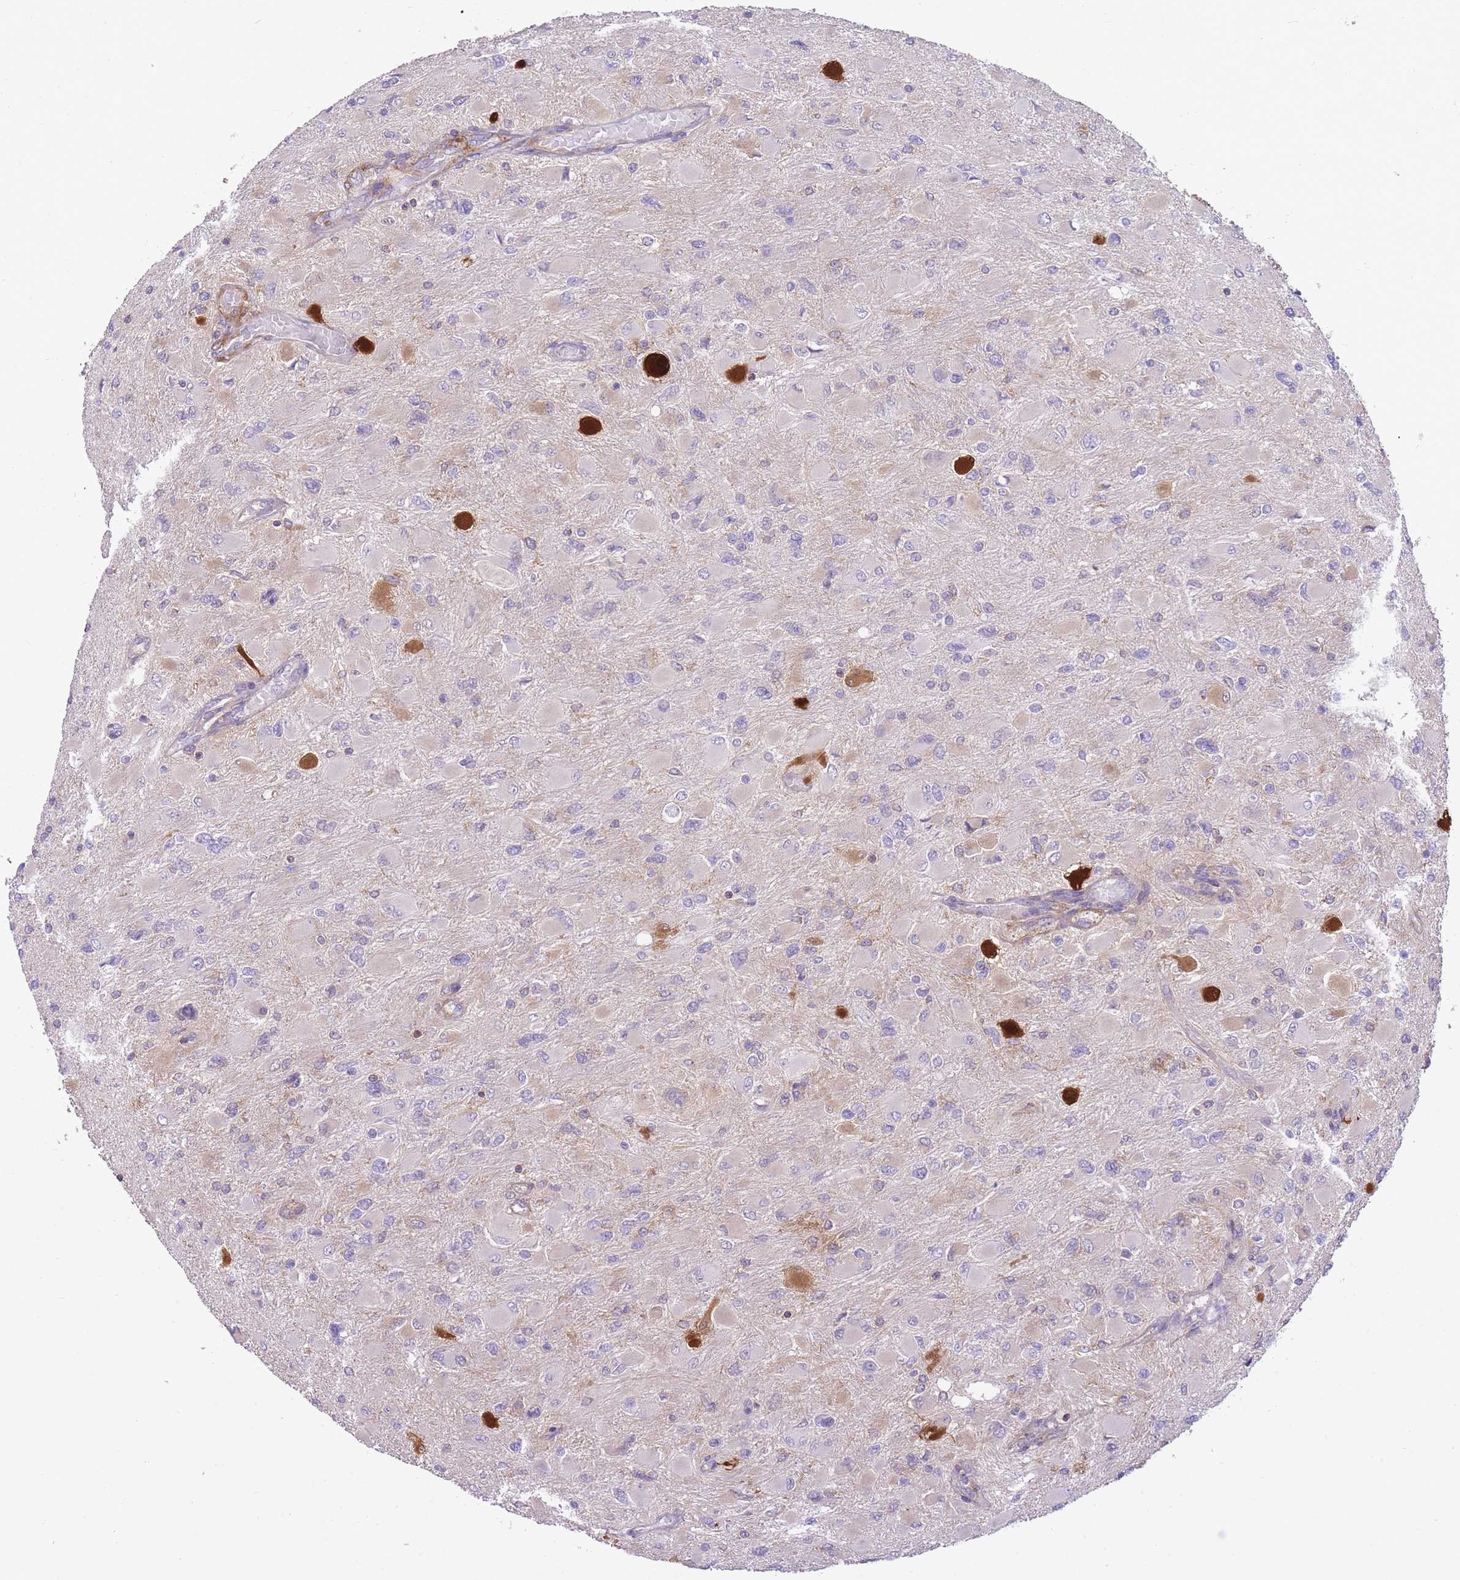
{"staining": {"intensity": "negative", "quantity": "none", "location": "none"}, "tissue": "glioma", "cell_type": "Tumor cells", "image_type": "cancer", "snomed": [{"axis": "morphology", "description": "Glioma, malignant, High grade"}, {"axis": "topography", "description": "Cerebral cortex"}], "caption": "Tumor cells show no significant protein expression in glioma.", "gene": "PRKAR1A", "patient": {"sex": "female", "age": 36}}